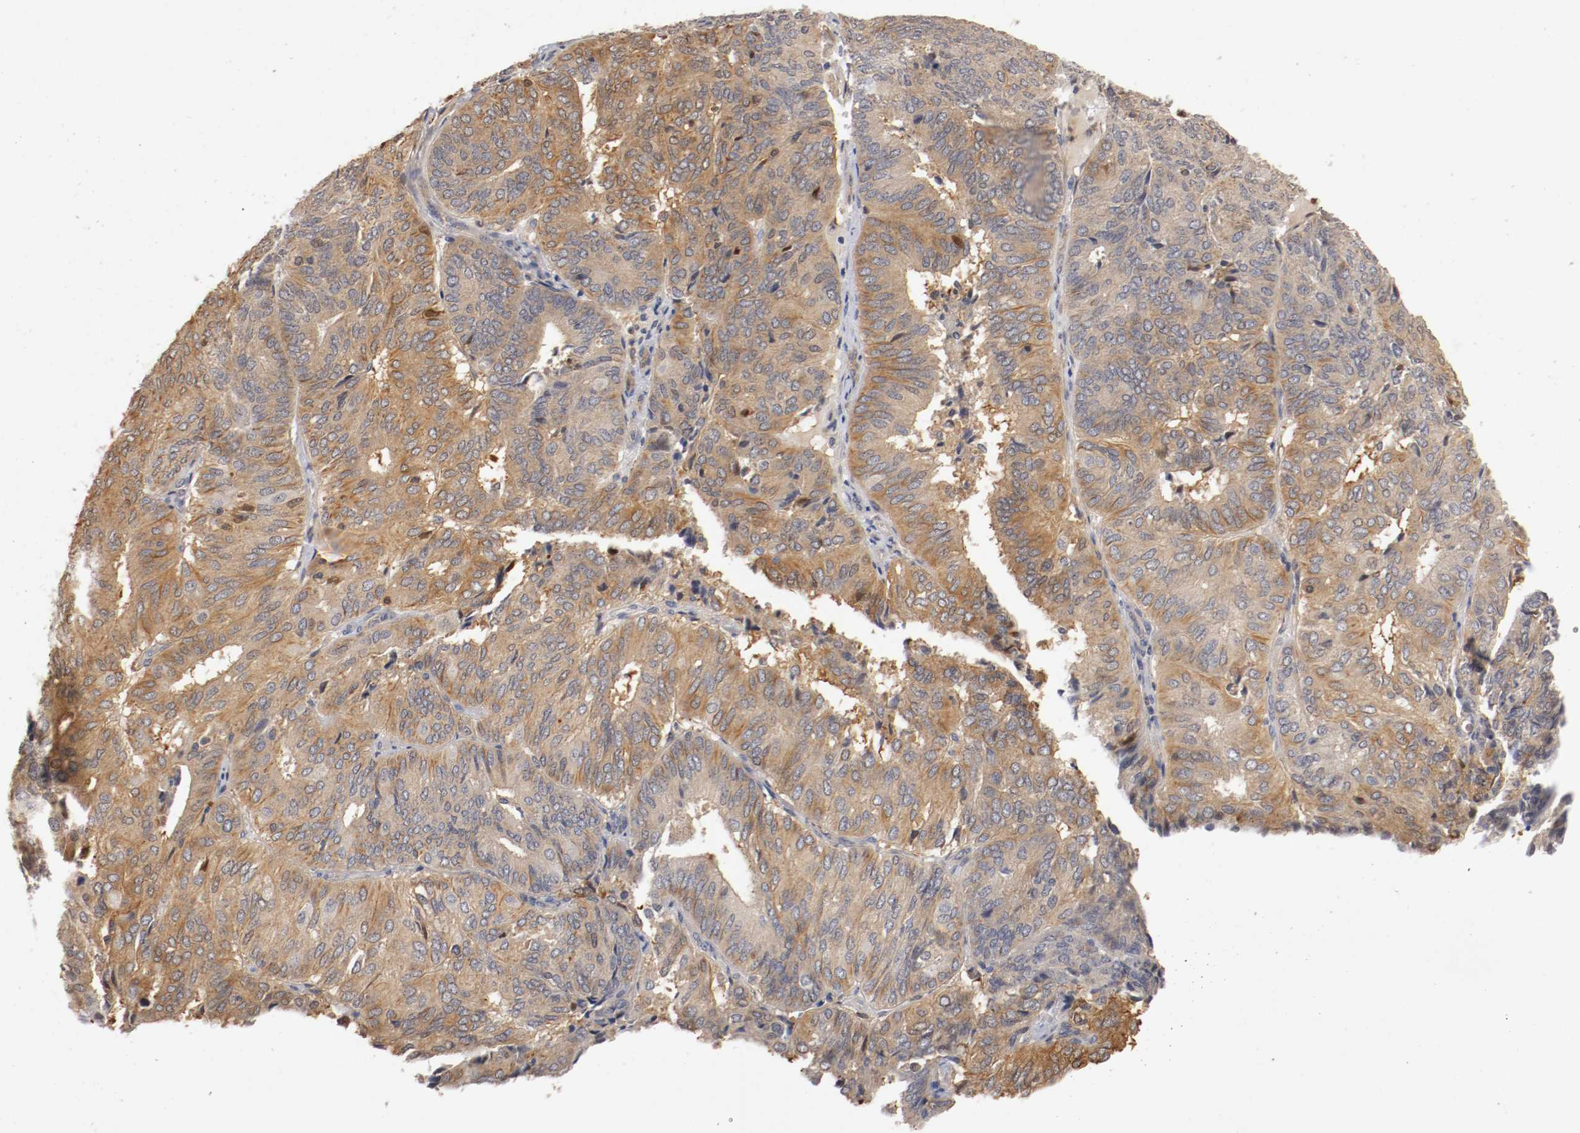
{"staining": {"intensity": "moderate", "quantity": "25%-75%", "location": "cytoplasmic/membranous"}, "tissue": "endometrial cancer", "cell_type": "Tumor cells", "image_type": "cancer", "snomed": [{"axis": "morphology", "description": "Adenocarcinoma, NOS"}, {"axis": "topography", "description": "Uterus"}], "caption": "High-power microscopy captured an immunohistochemistry (IHC) image of endometrial adenocarcinoma, revealing moderate cytoplasmic/membranous staining in about 25%-75% of tumor cells.", "gene": "RBM23", "patient": {"sex": "female", "age": 60}}